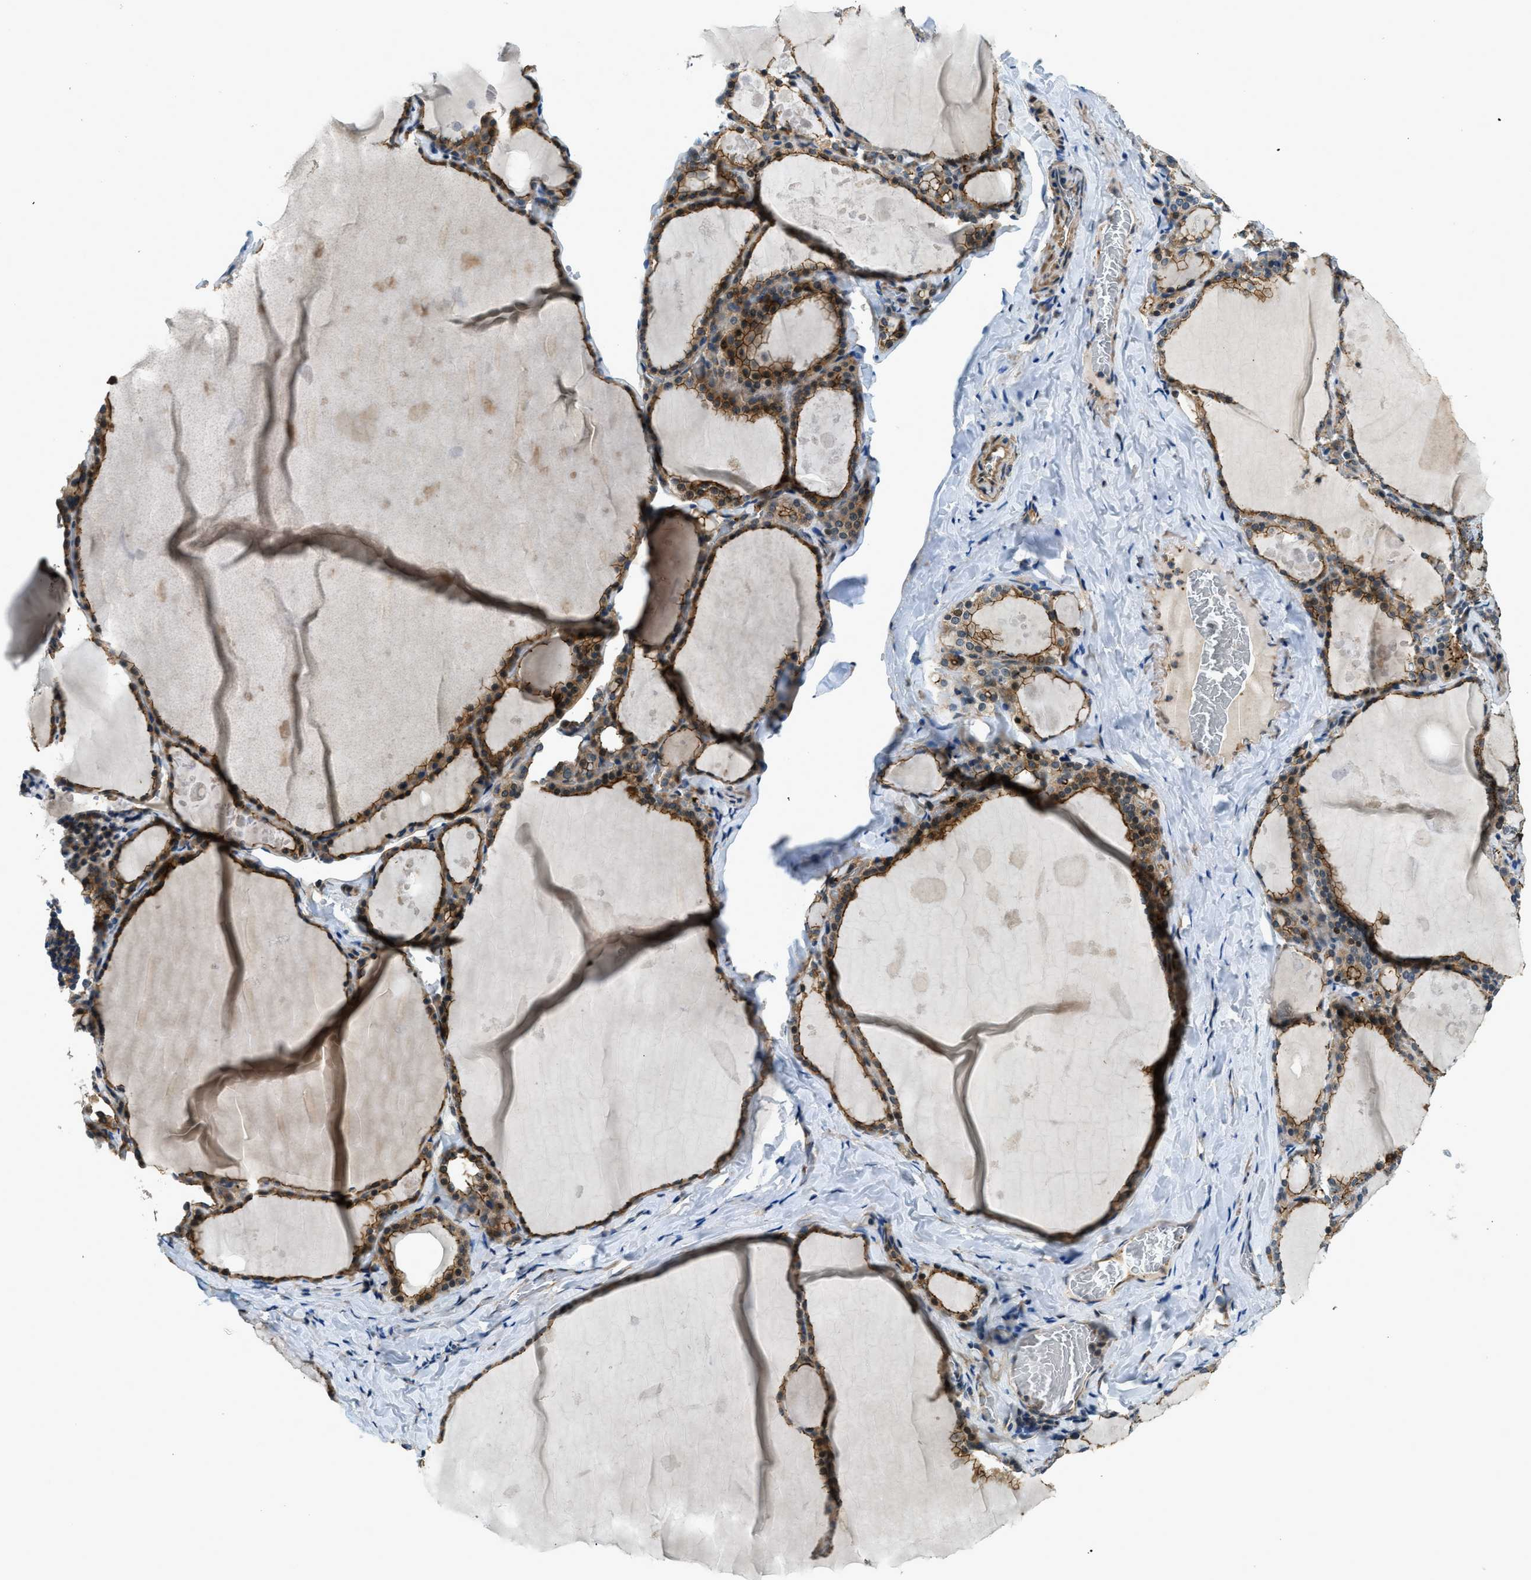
{"staining": {"intensity": "strong", "quantity": ">75%", "location": "cytoplasmic/membranous"}, "tissue": "thyroid gland", "cell_type": "Glandular cells", "image_type": "normal", "snomed": [{"axis": "morphology", "description": "Normal tissue, NOS"}, {"axis": "topography", "description": "Thyroid gland"}], "caption": "Protein analysis of normal thyroid gland exhibits strong cytoplasmic/membranous staining in approximately >75% of glandular cells.", "gene": "CGN", "patient": {"sex": "male", "age": 56}}